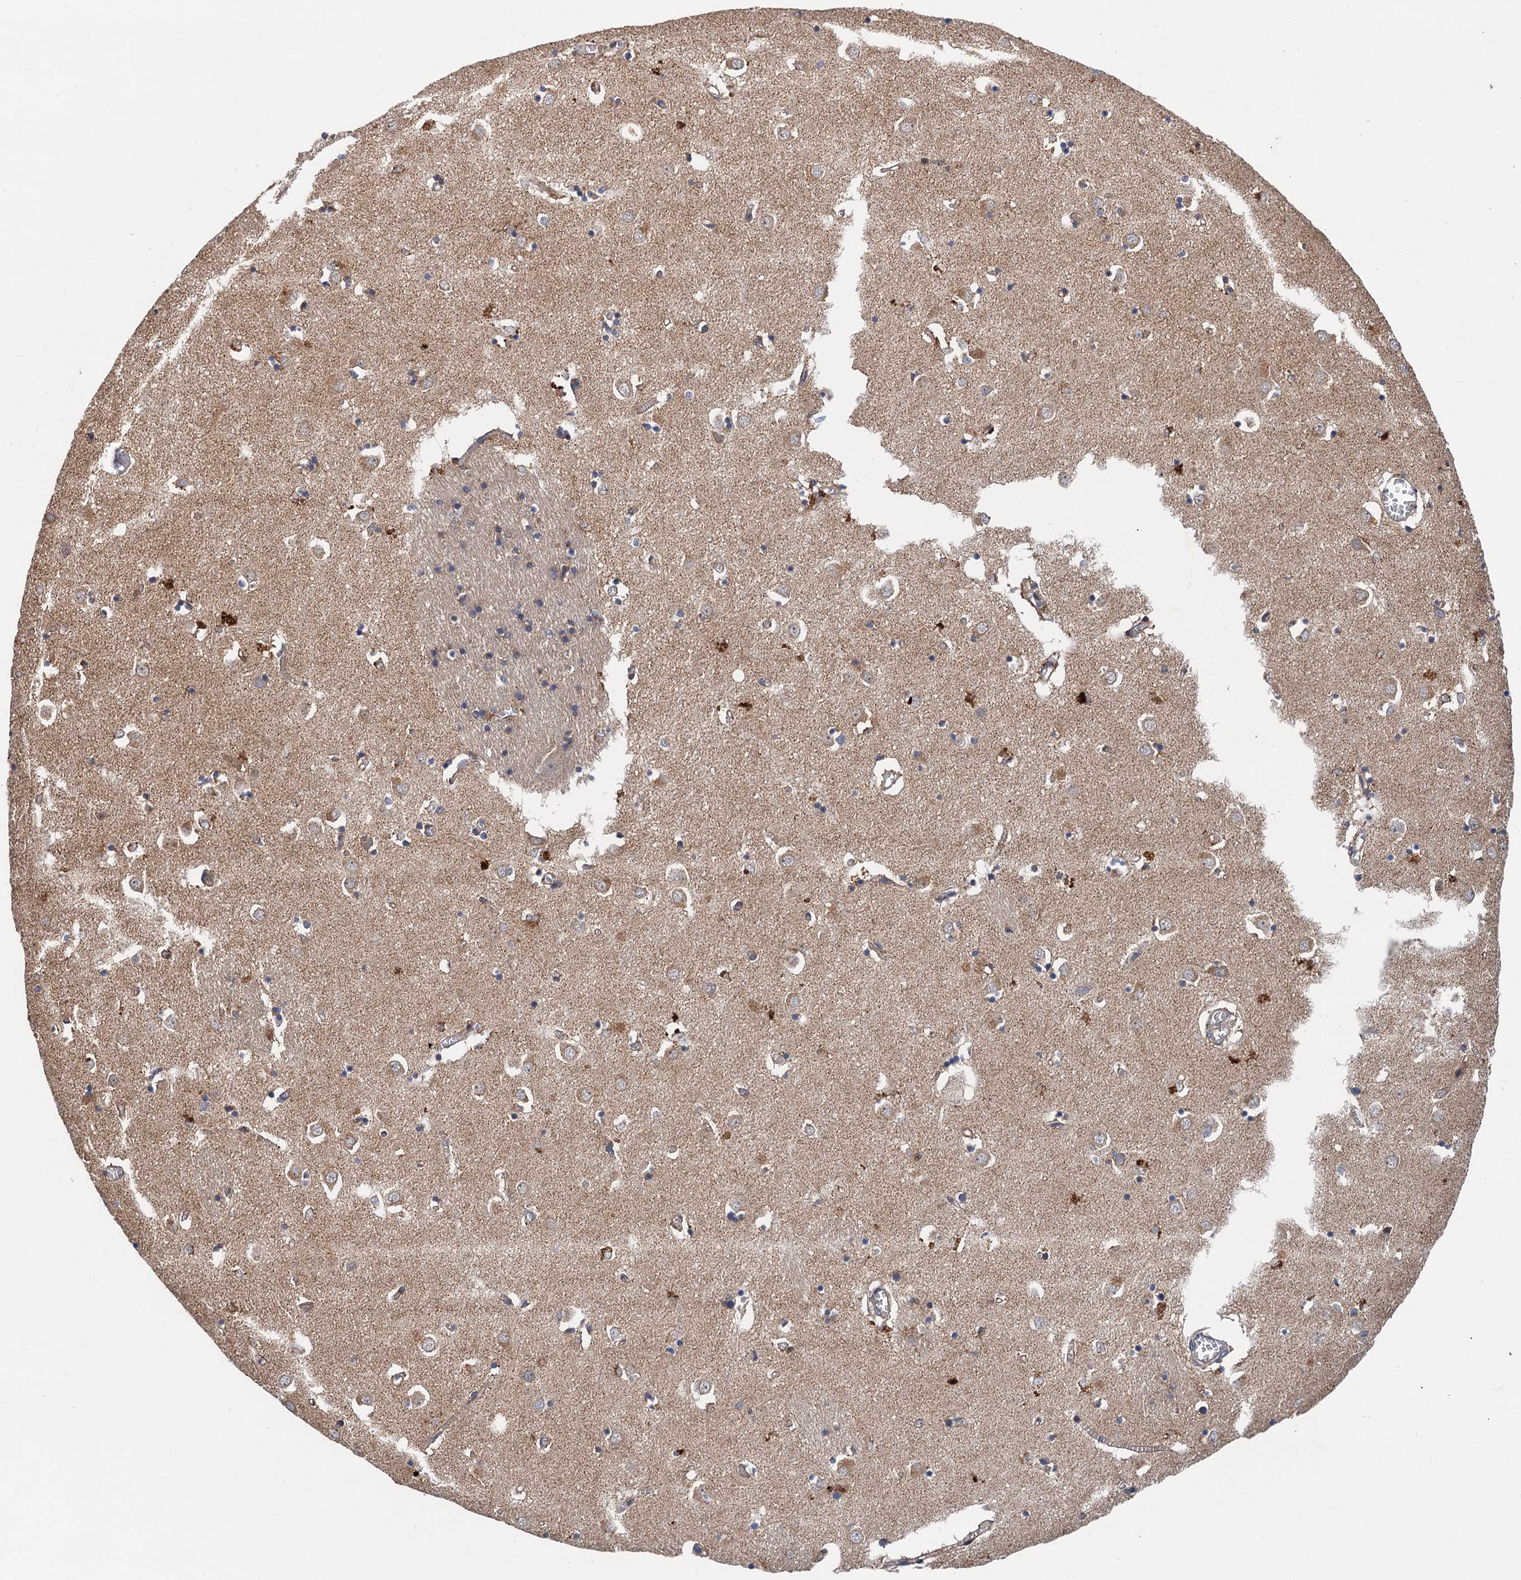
{"staining": {"intensity": "moderate", "quantity": "<25%", "location": "cytoplasmic/membranous"}, "tissue": "caudate", "cell_type": "Glial cells", "image_type": "normal", "snomed": [{"axis": "morphology", "description": "Normal tissue, NOS"}, {"axis": "topography", "description": "Lateral ventricle wall"}], "caption": "Protein analysis of unremarkable caudate reveals moderate cytoplasmic/membranous staining in about <25% of glial cells. (brown staining indicates protein expression, while blue staining denotes nuclei).", "gene": "NLRP10", "patient": {"sex": "male", "age": 70}}